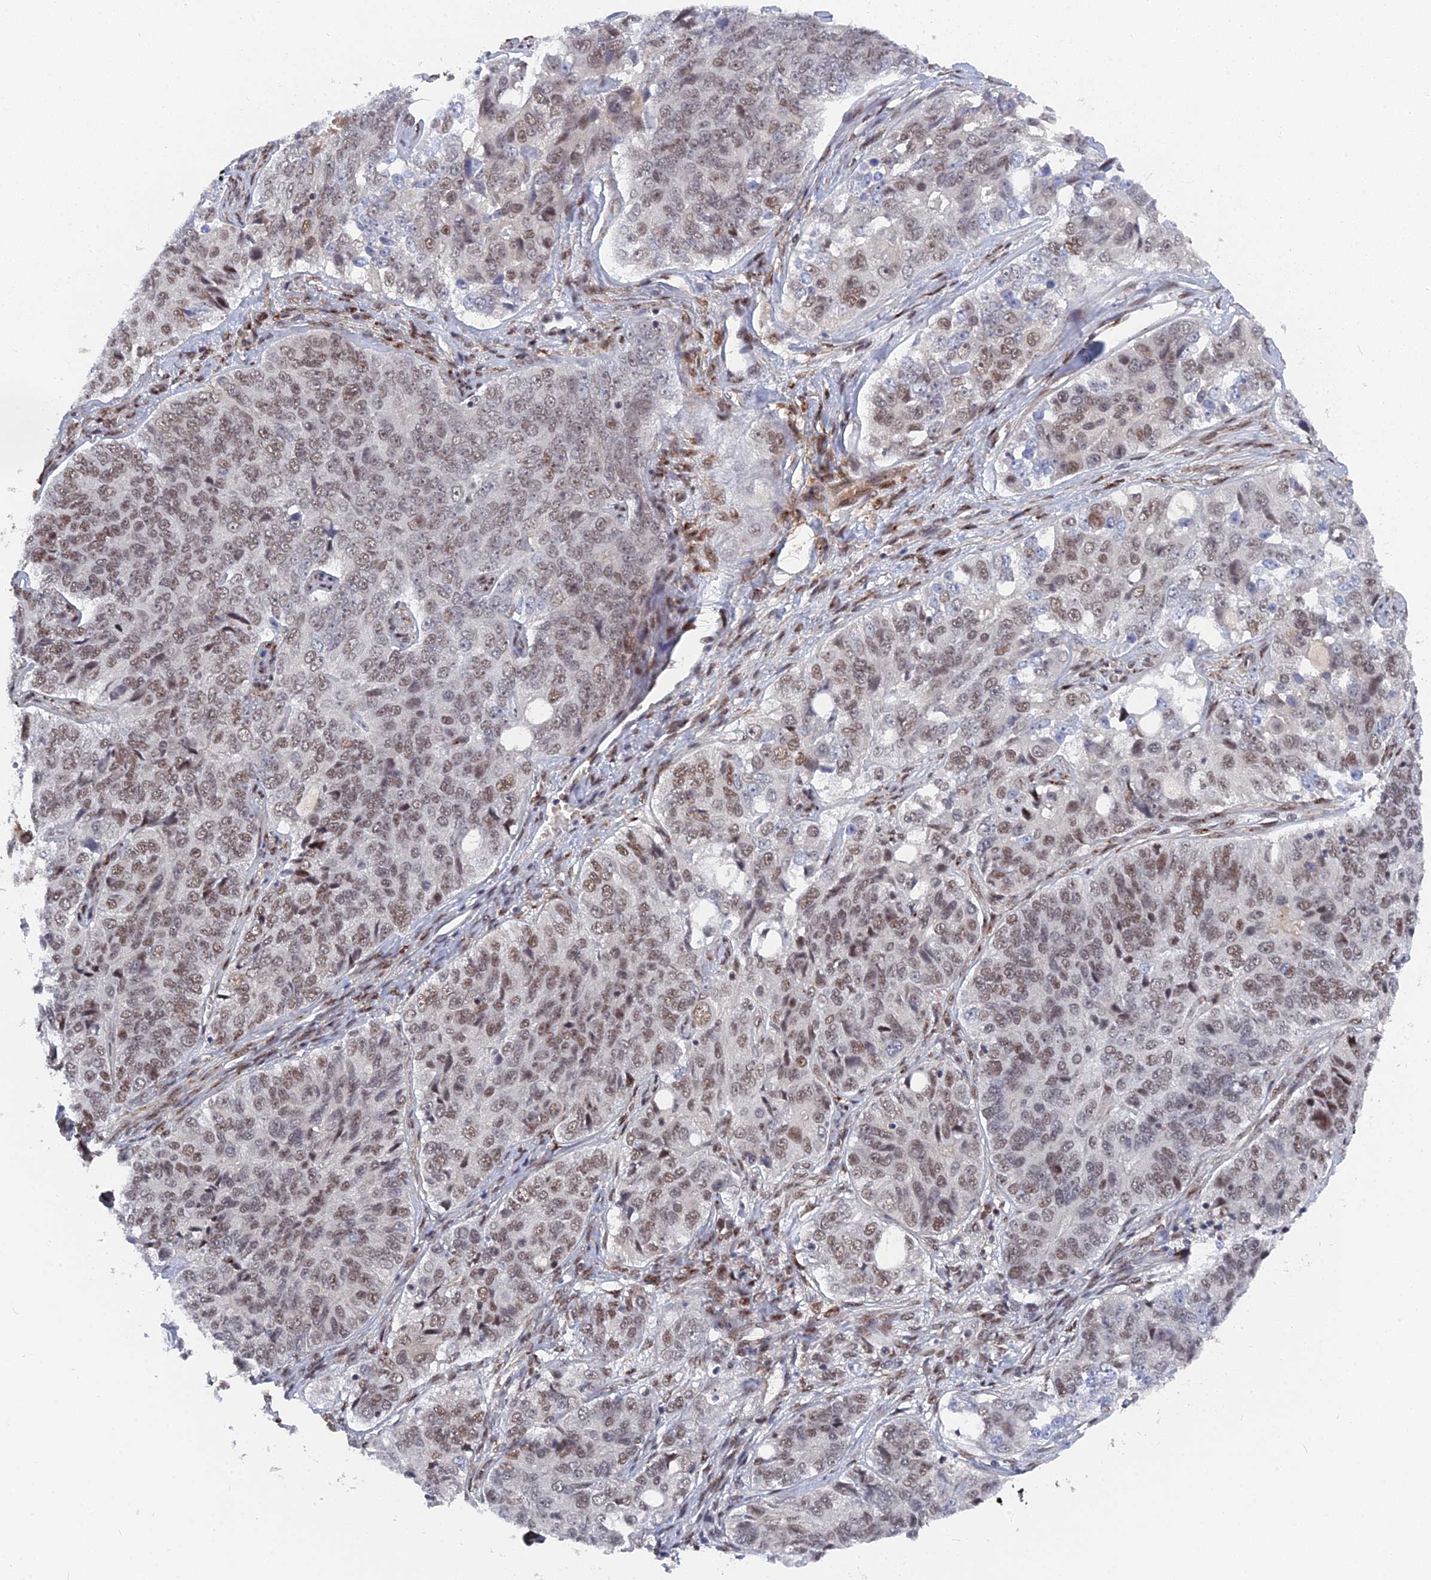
{"staining": {"intensity": "moderate", "quantity": ">75%", "location": "nuclear"}, "tissue": "ovarian cancer", "cell_type": "Tumor cells", "image_type": "cancer", "snomed": [{"axis": "morphology", "description": "Carcinoma, endometroid"}, {"axis": "topography", "description": "Ovary"}], "caption": "This is a photomicrograph of IHC staining of ovarian cancer (endometroid carcinoma), which shows moderate positivity in the nuclear of tumor cells.", "gene": "CCDC85A", "patient": {"sex": "female", "age": 51}}